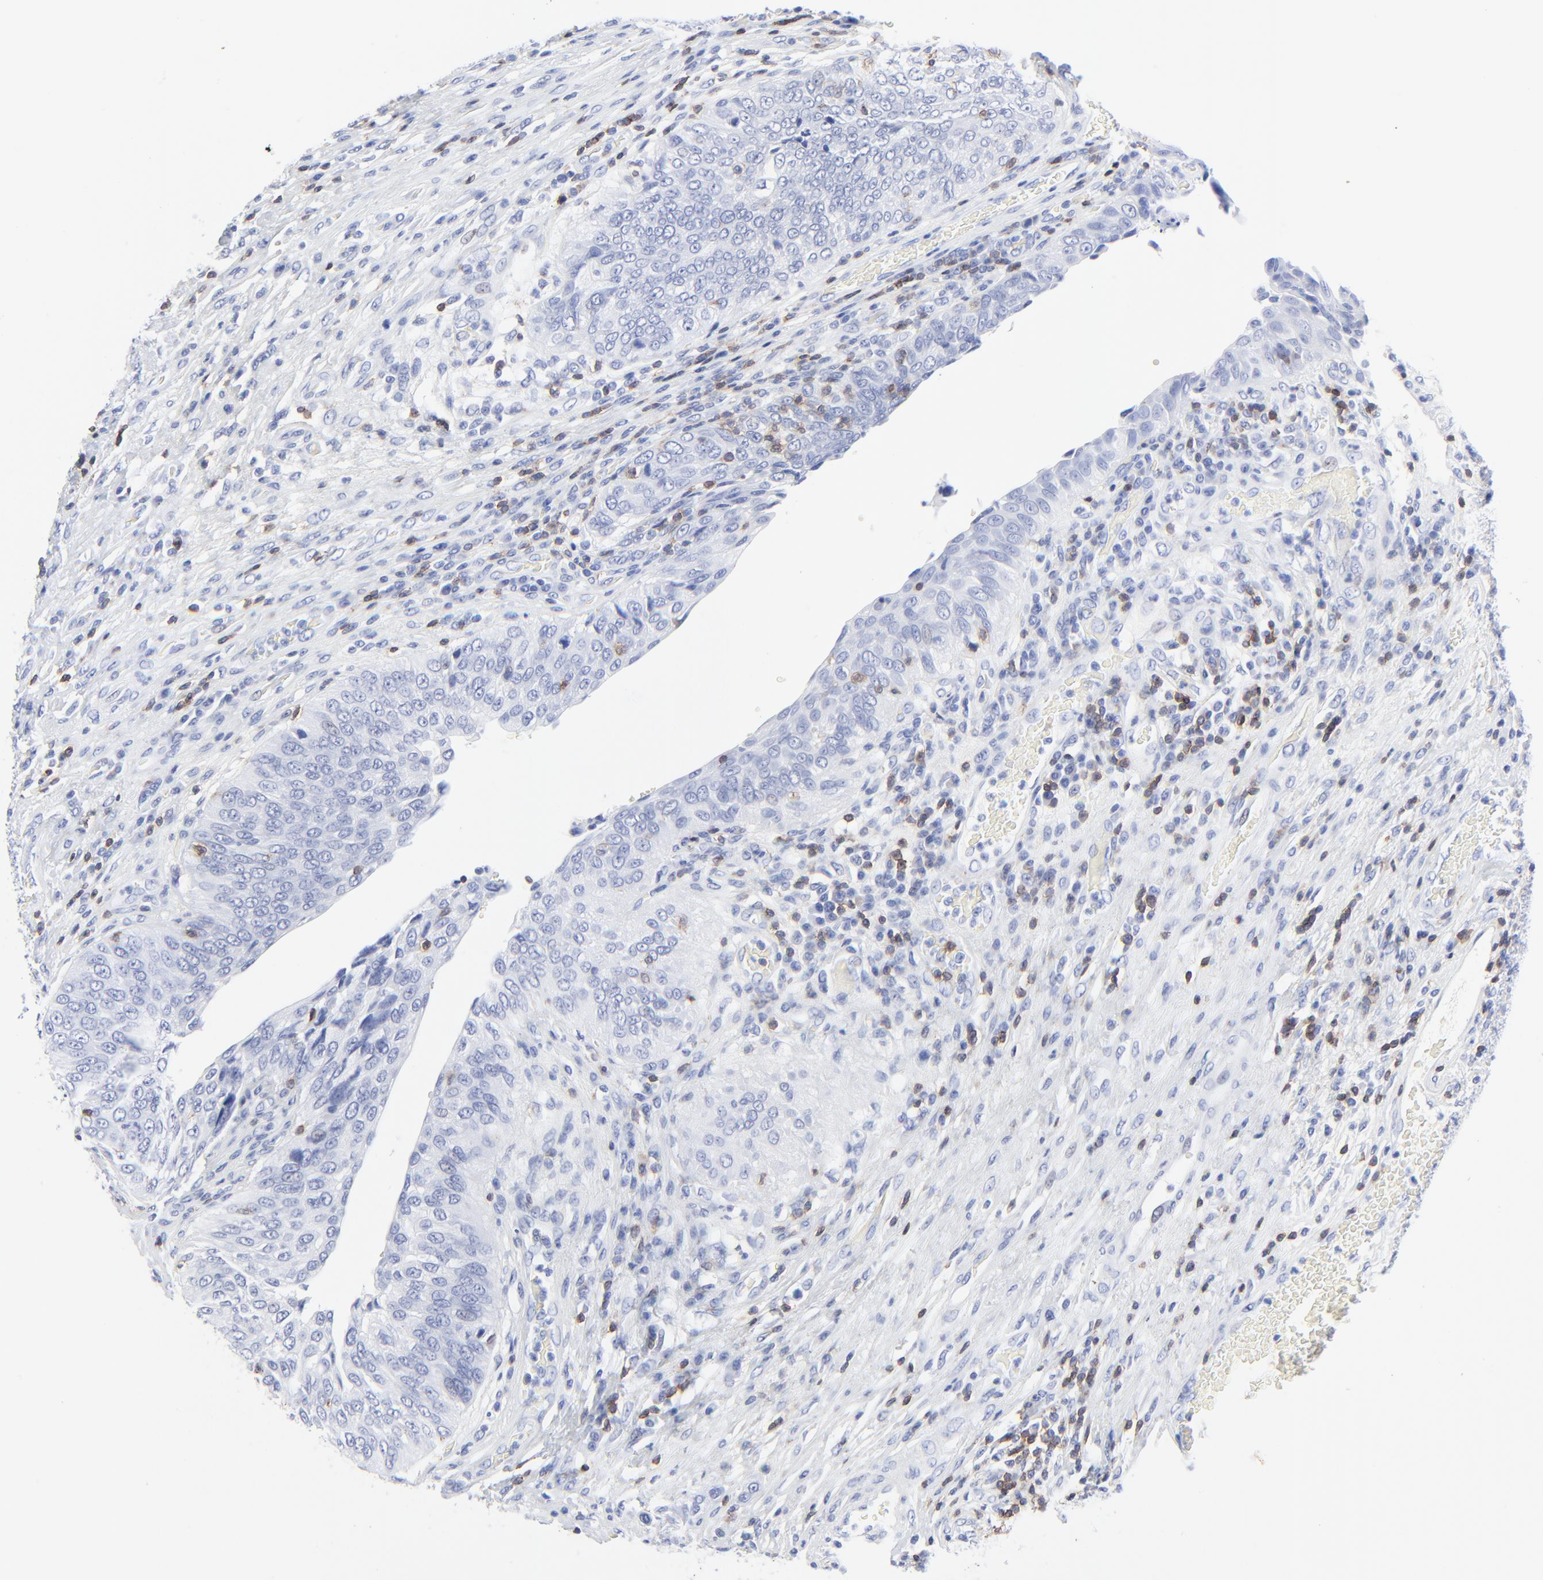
{"staining": {"intensity": "negative", "quantity": "none", "location": "none"}, "tissue": "urothelial cancer", "cell_type": "Tumor cells", "image_type": "cancer", "snomed": [{"axis": "morphology", "description": "Urothelial carcinoma, High grade"}, {"axis": "topography", "description": "Urinary bladder"}], "caption": "DAB (3,3'-diaminobenzidine) immunohistochemical staining of human high-grade urothelial carcinoma exhibits no significant positivity in tumor cells.", "gene": "LCK", "patient": {"sex": "male", "age": 50}}